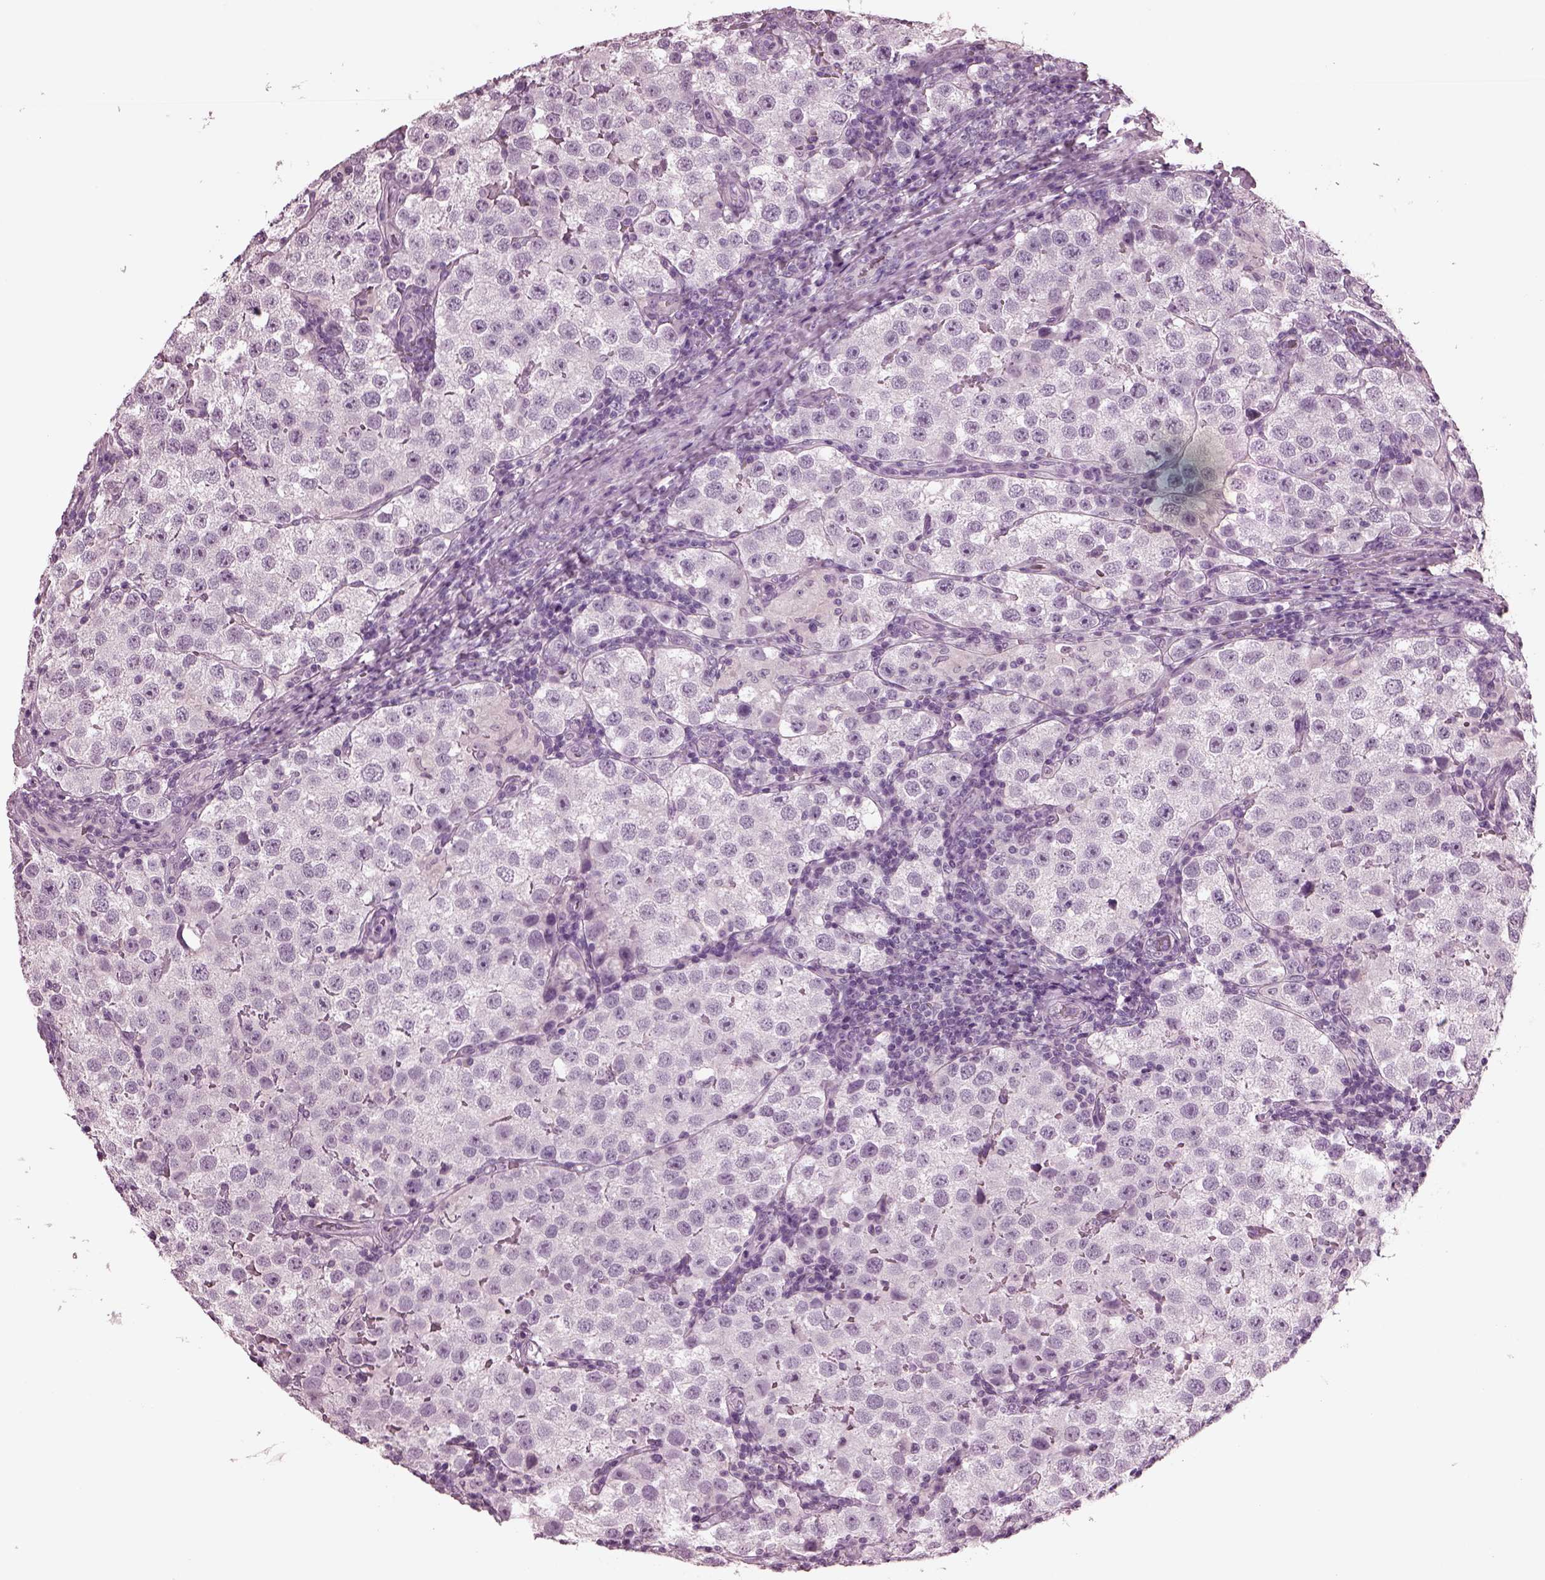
{"staining": {"intensity": "negative", "quantity": "none", "location": "none"}, "tissue": "testis cancer", "cell_type": "Tumor cells", "image_type": "cancer", "snomed": [{"axis": "morphology", "description": "Seminoma, NOS"}, {"axis": "topography", "description": "Testis"}], "caption": "There is no significant staining in tumor cells of testis cancer (seminoma).", "gene": "MIB2", "patient": {"sex": "male", "age": 37}}